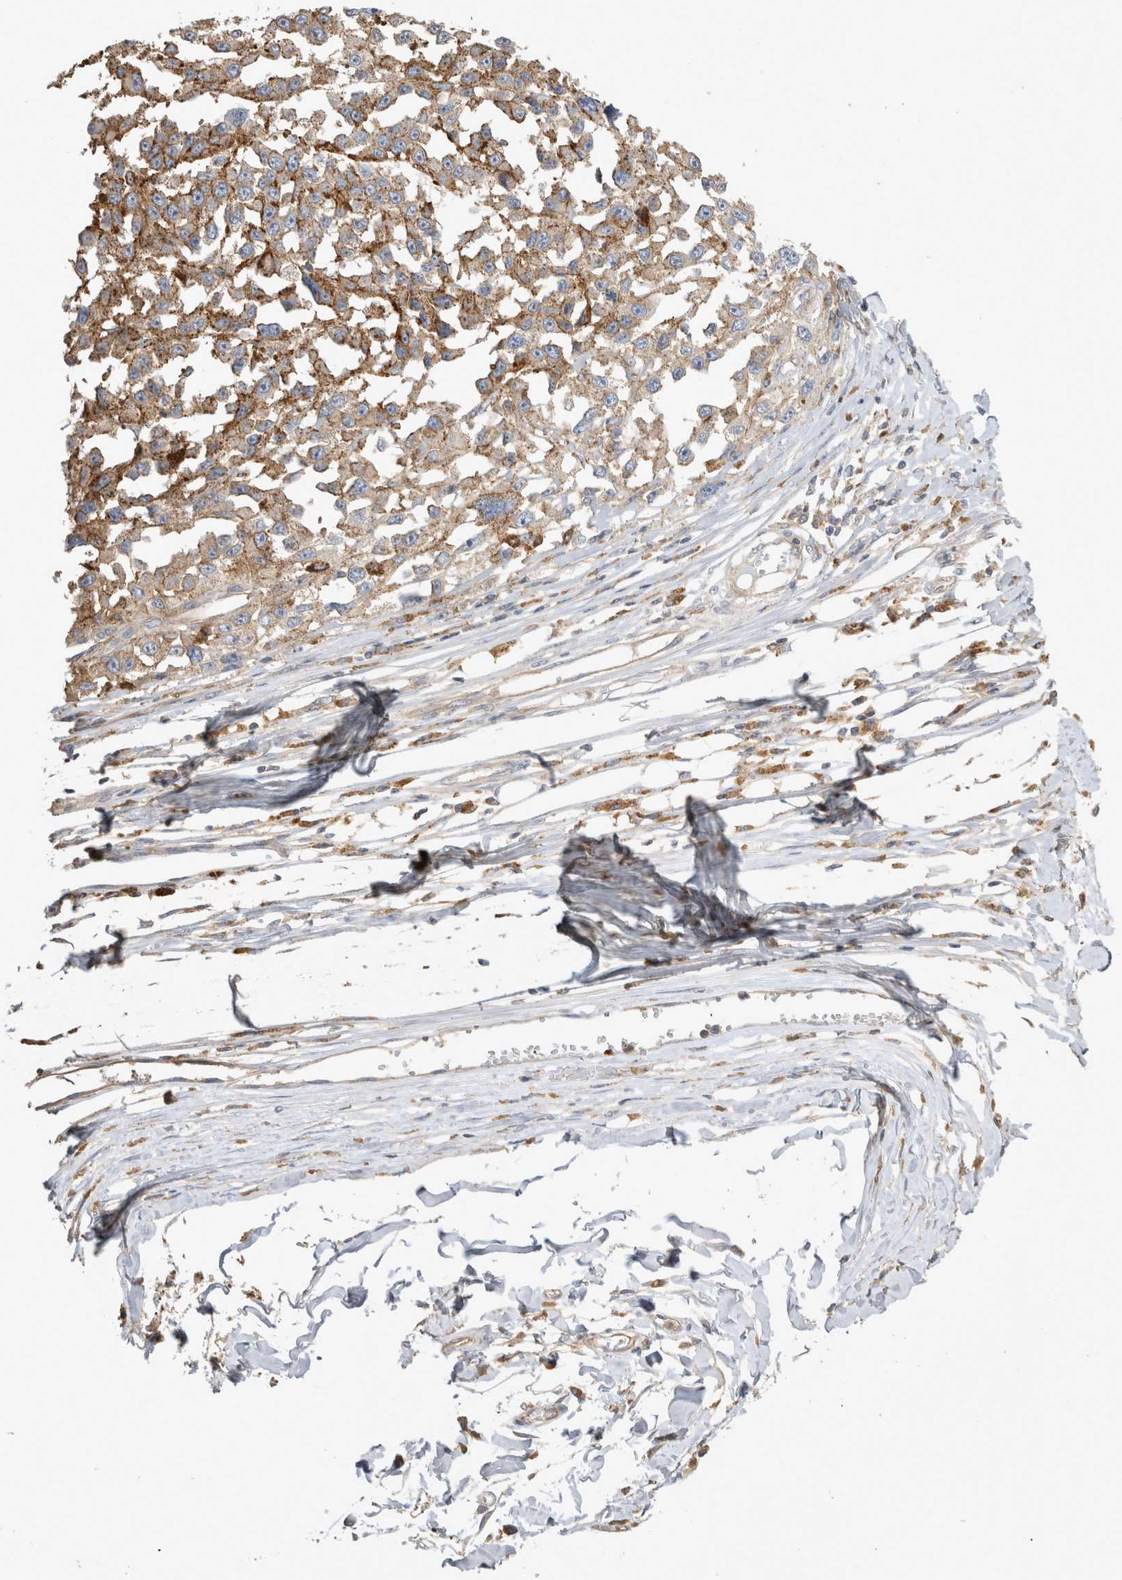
{"staining": {"intensity": "weak", "quantity": ">75%", "location": "cytoplasmic/membranous"}, "tissue": "melanoma", "cell_type": "Tumor cells", "image_type": "cancer", "snomed": [{"axis": "morphology", "description": "Malignant melanoma, Metastatic site"}, {"axis": "topography", "description": "Lymph node"}], "caption": "Brown immunohistochemical staining in human malignant melanoma (metastatic site) exhibits weak cytoplasmic/membranous expression in about >75% of tumor cells. The protein is stained brown, and the nuclei are stained in blue (DAB IHC with brightfield microscopy, high magnification).", "gene": "CHMP6", "patient": {"sex": "male", "age": 59}}